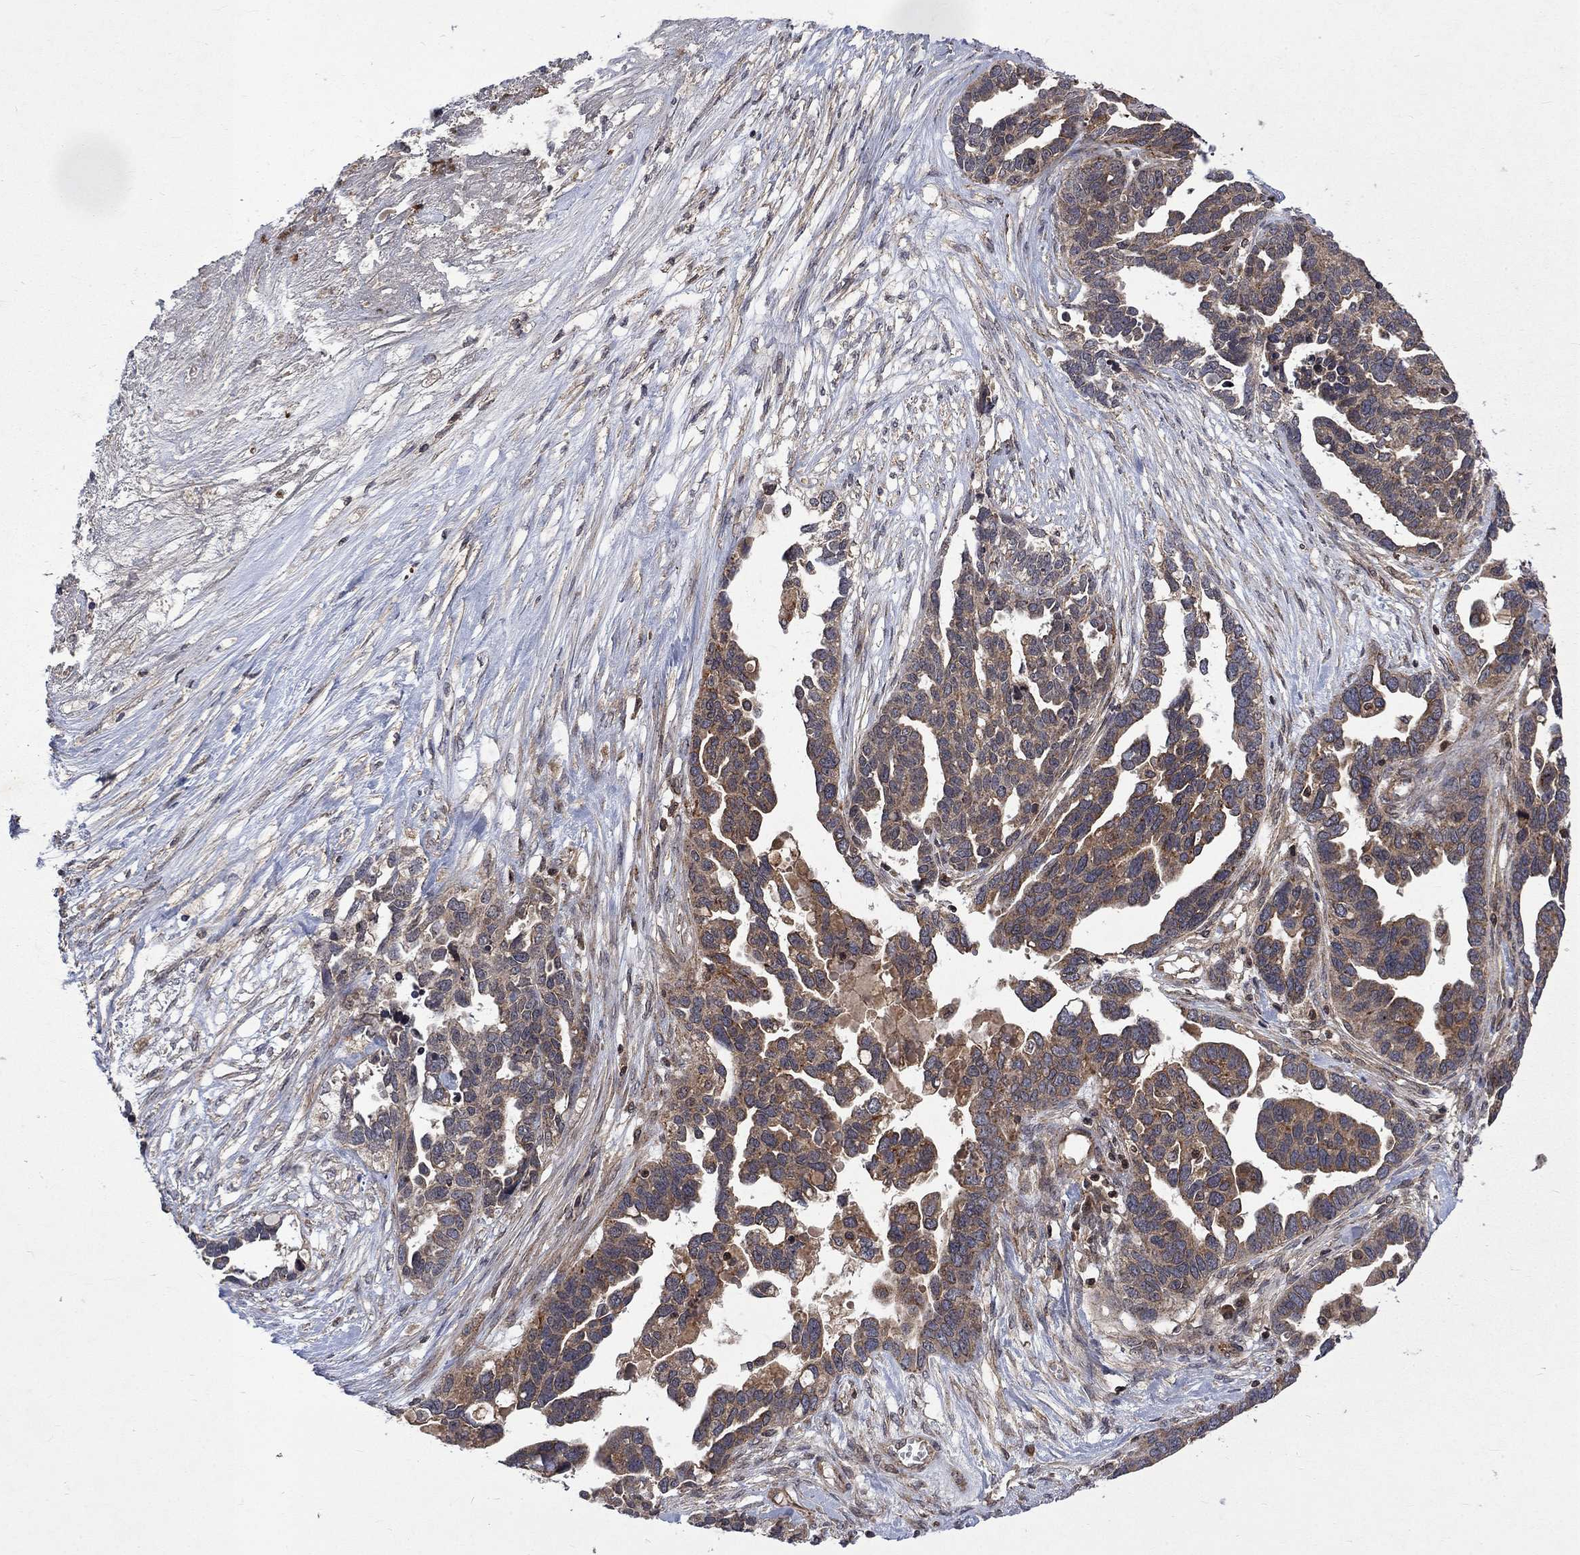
{"staining": {"intensity": "weak", "quantity": "25%-75%", "location": "cytoplasmic/membranous"}, "tissue": "ovarian cancer", "cell_type": "Tumor cells", "image_type": "cancer", "snomed": [{"axis": "morphology", "description": "Cystadenocarcinoma, serous, NOS"}, {"axis": "topography", "description": "Ovary"}], "caption": "Immunohistochemical staining of ovarian cancer exhibits low levels of weak cytoplasmic/membranous protein positivity in approximately 25%-75% of tumor cells.", "gene": "TMEM33", "patient": {"sex": "female", "age": 54}}